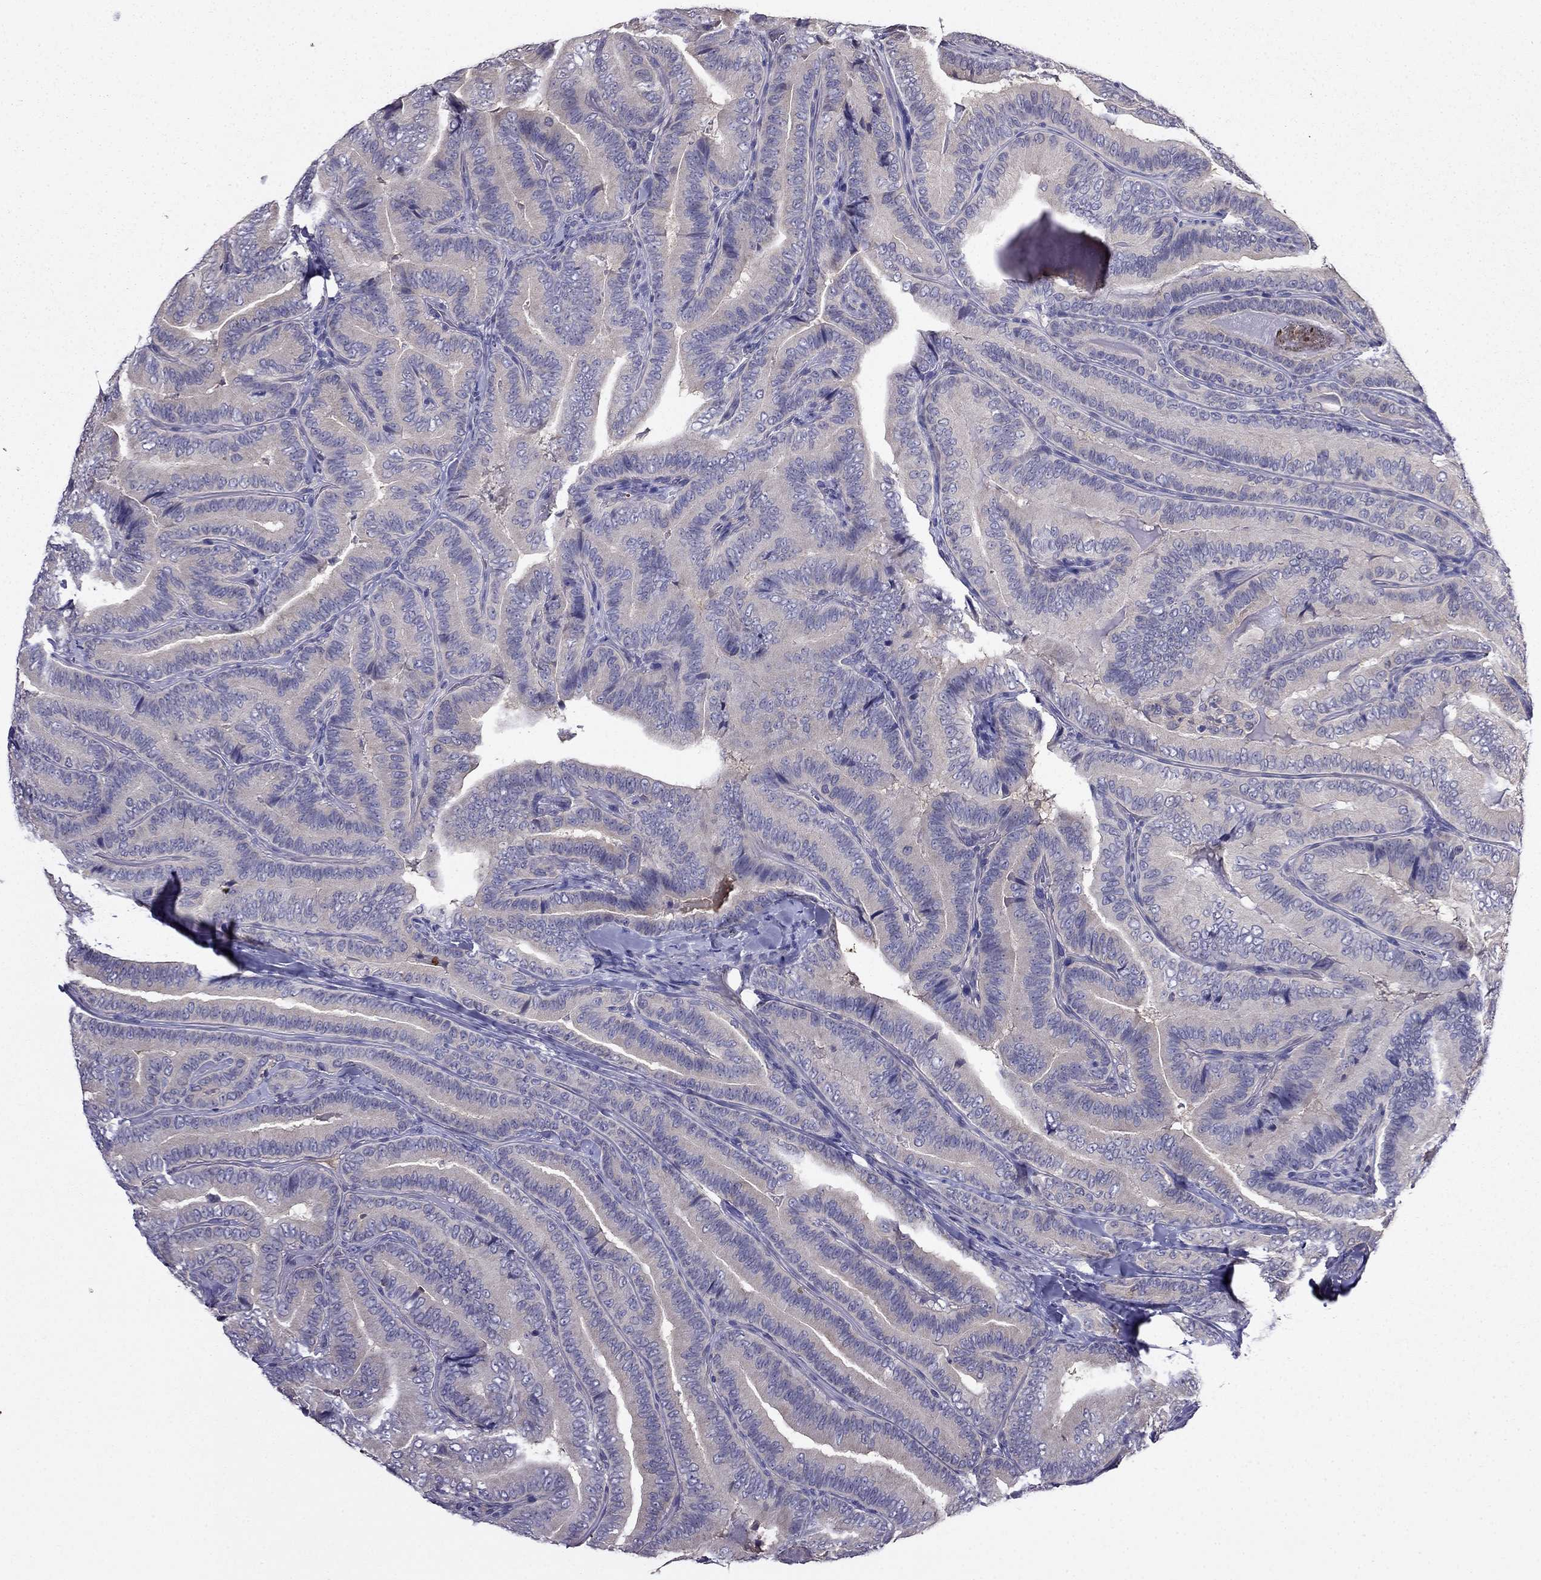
{"staining": {"intensity": "negative", "quantity": "none", "location": "none"}, "tissue": "thyroid cancer", "cell_type": "Tumor cells", "image_type": "cancer", "snomed": [{"axis": "morphology", "description": "Papillary adenocarcinoma, NOS"}, {"axis": "topography", "description": "Thyroid gland"}], "caption": "Immunohistochemistry (IHC) of thyroid papillary adenocarcinoma shows no expression in tumor cells.", "gene": "SCNN1D", "patient": {"sex": "male", "age": 61}}